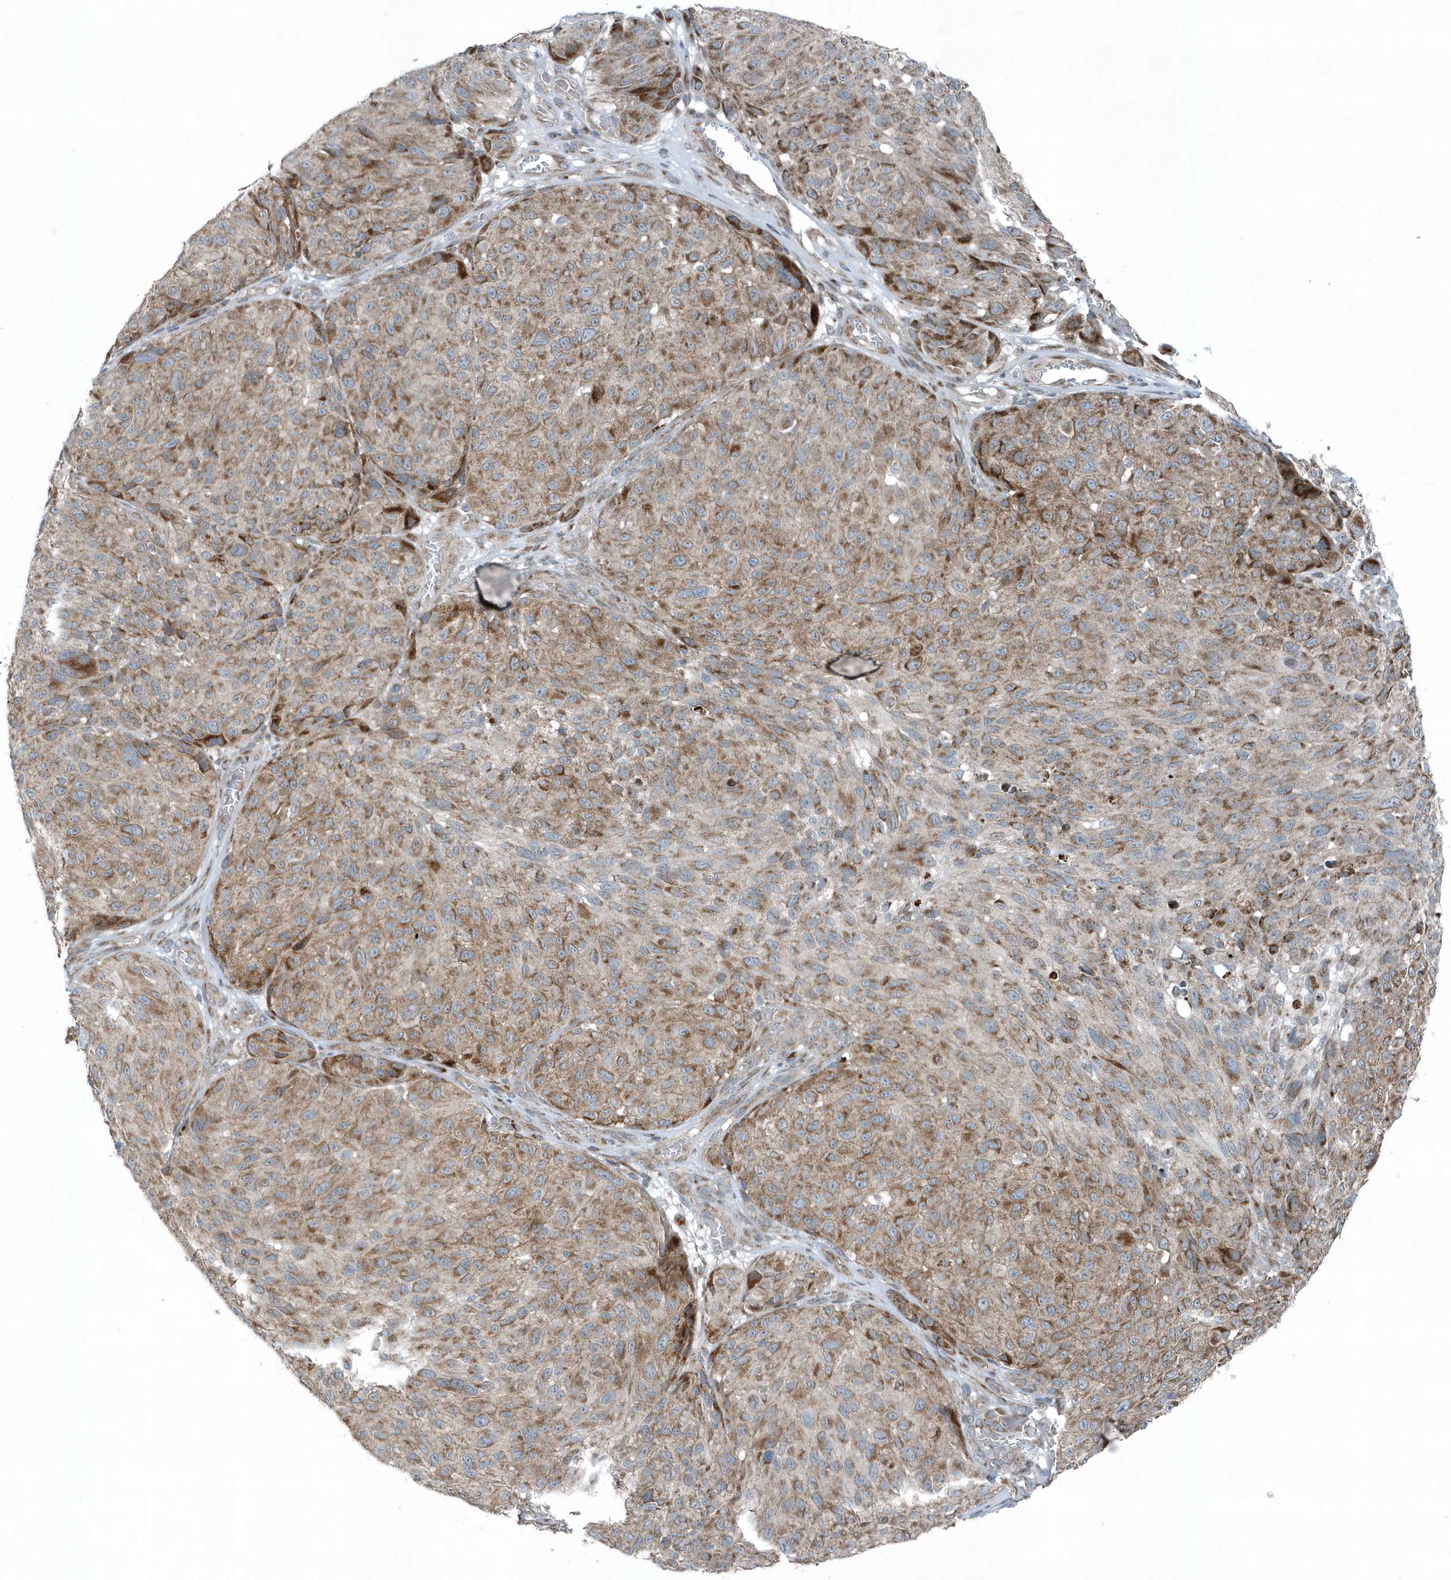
{"staining": {"intensity": "moderate", "quantity": ">75%", "location": "cytoplasmic/membranous"}, "tissue": "melanoma", "cell_type": "Tumor cells", "image_type": "cancer", "snomed": [{"axis": "morphology", "description": "Malignant melanoma, NOS"}, {"axis": "topography", "description": "Skin"}], "caption": "Brown immunohistochemical staining in human malignant melanoma exhibits moderate cytoplasmic/membranous expression in about >75% of tumor cells.", "gene": "GCC2", "patient": {"sex": "male", "age": 83}}